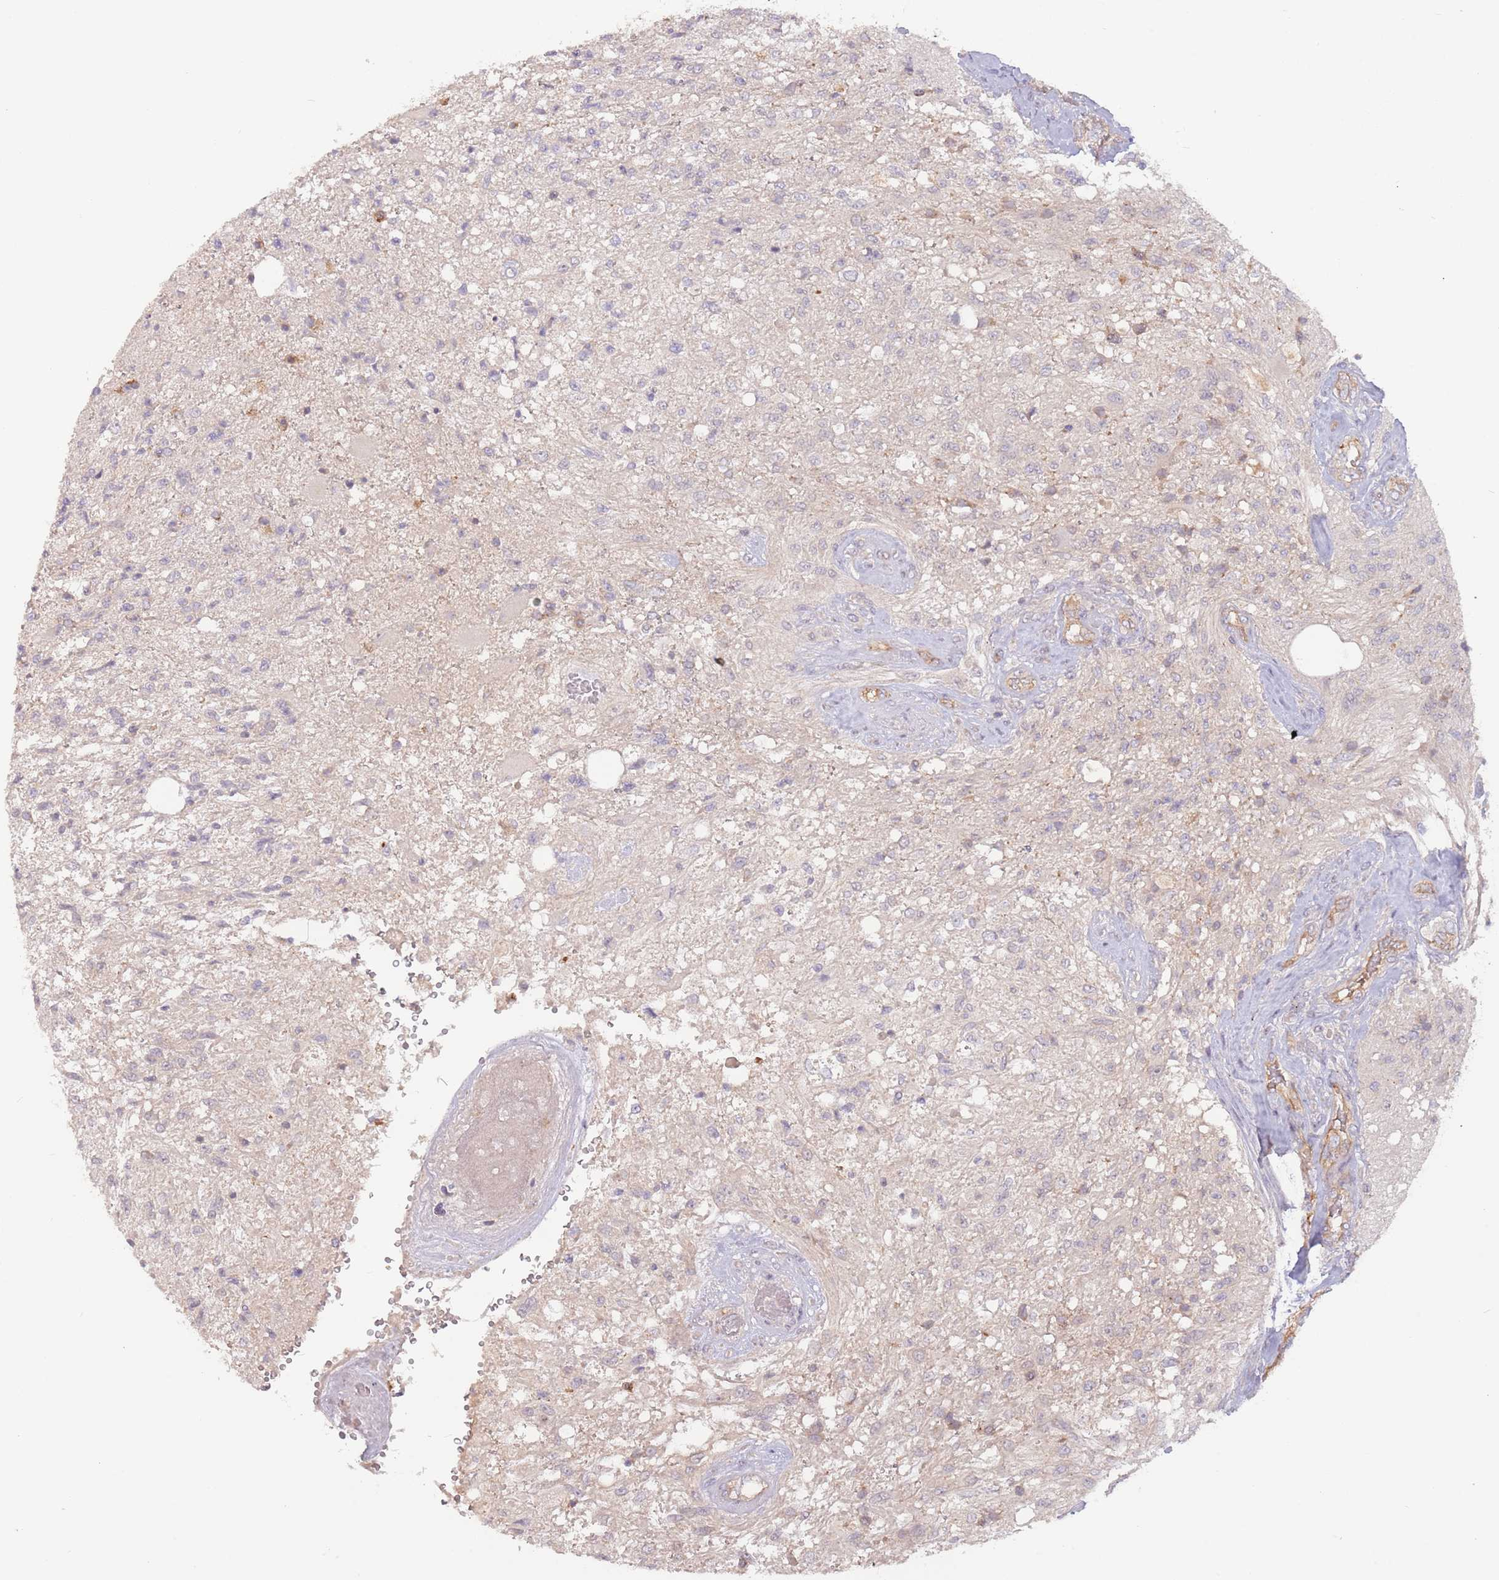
{"staining": {"intensity": "negative", "quantity": "none", "location": "none"}, "tissue": "glioma", "cell_type": "Tumor cells", "image_type": "cancer", "snomed": [{"axis": "morphology", "description": "Glioma, malignant, High grade"}, {"axis": "topography", "description": "Brain"}], "caption": "Immunohistochemistry of human malignant glioma (high-grade) demonstrates no staining in tumor cells.", "gene": "SAV1", "patient": {"sex": "male", "age": 56}}